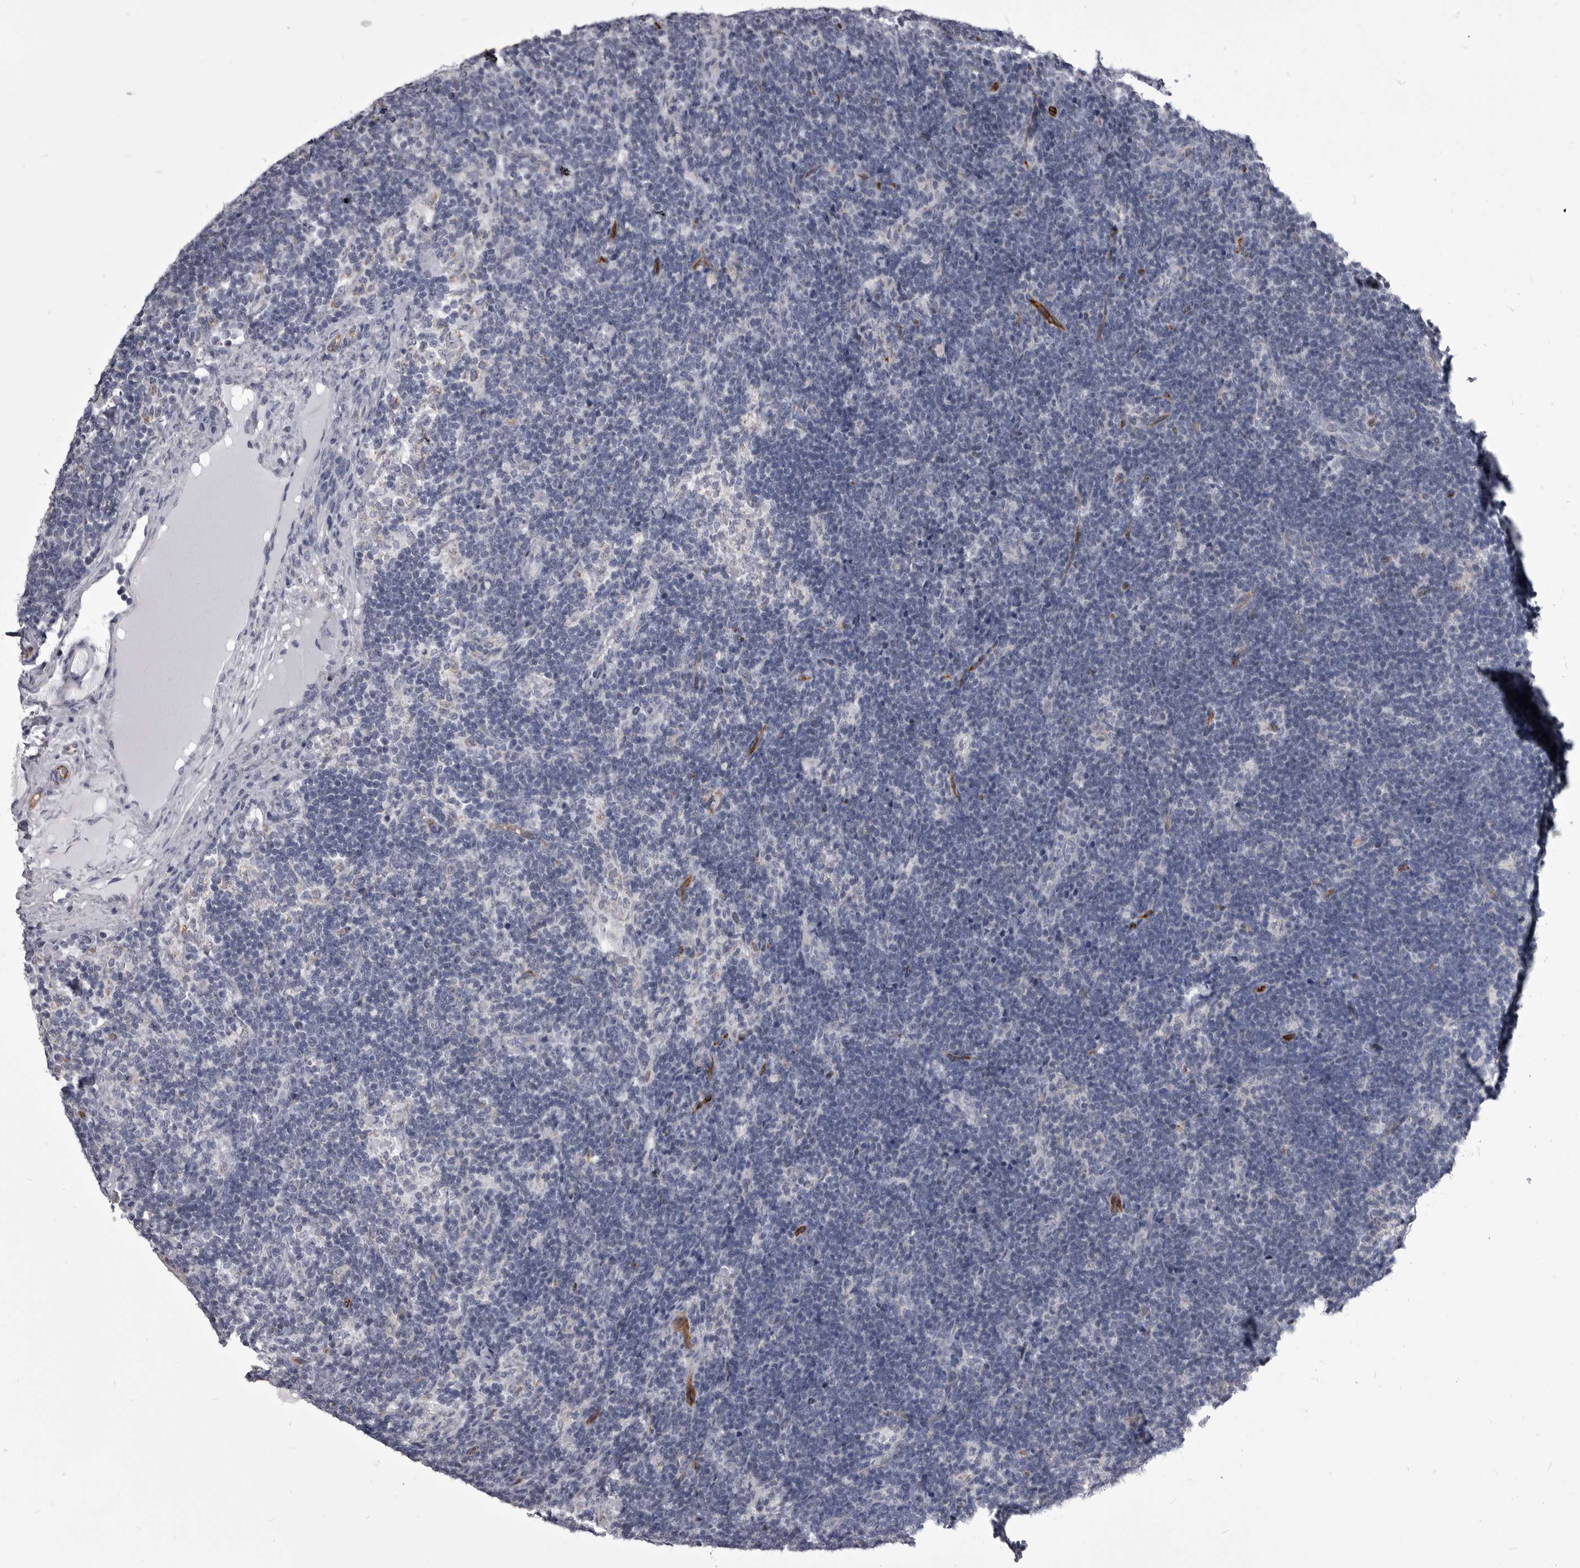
{"staining": {"intensity": "negative", "quantity": "none", "location": "none"}, "tissue": "lymph node", "cell_type": "Germinal center cells", "image_type": "normal", "snomed": [{"axis": "morphology", "description": "Normal tissue, NOS"}, {"axis": "topography", "description": "Lymph node"}], "caption": "Photomicrograph shows no significant protein expression in germinal center cells of unremarkable lymph node.", "gene": "OPLAH", "patient": {"sex": "female", "age": 22}}